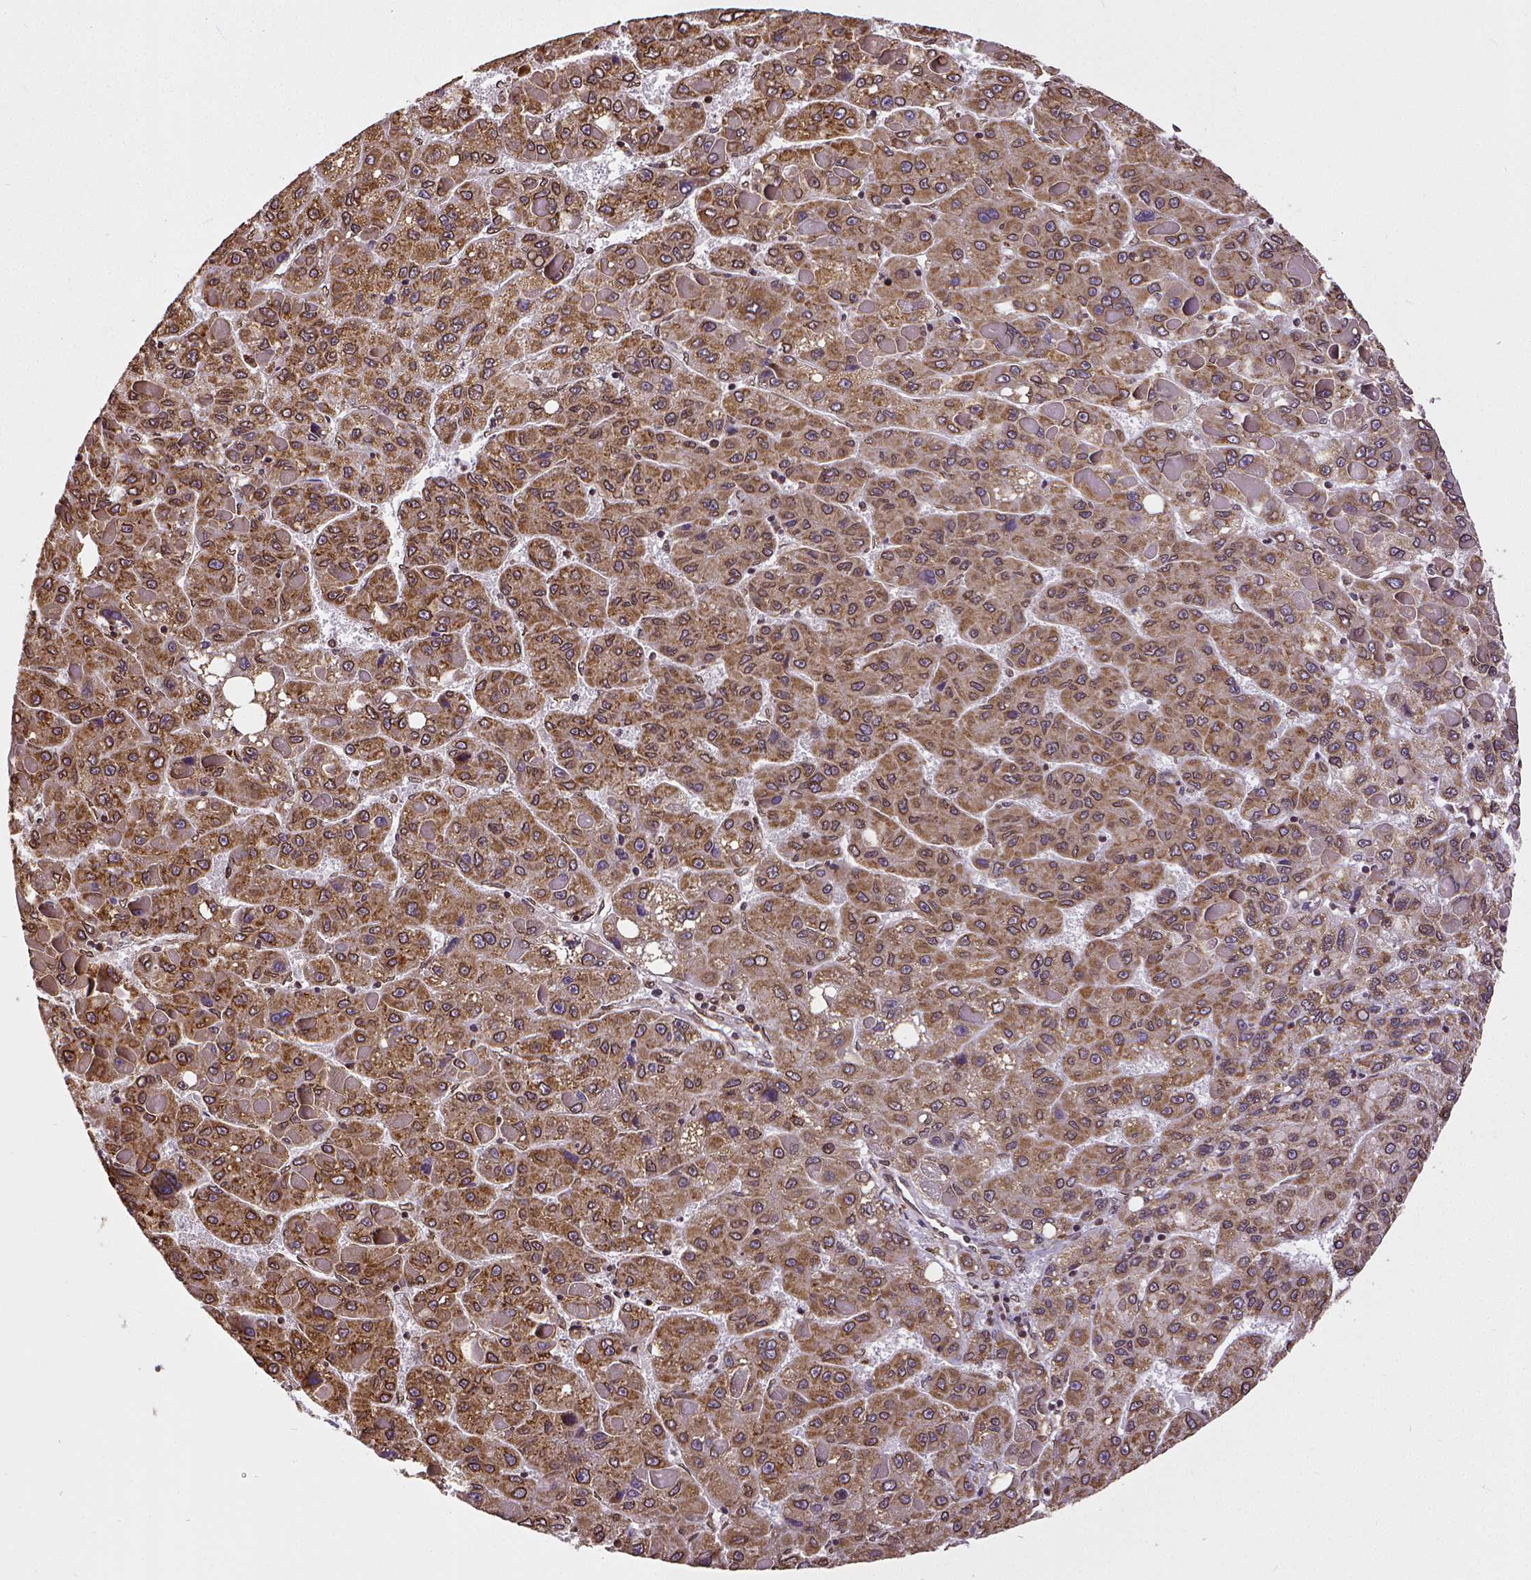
{"staining": {"intensity": "moderate", "quantity": ">75%", "location": "cytoplasmic/membranous,nuclear"}, "tissue": "liver cancer", "cell_type": "Tumor cells", "image_type": "cancer", "snomed": [{"axis": "morphology", "description": "Carcinoma, Hepatocellular, NOS"}, {"axis": "topography", "description": "Liver"}], "caption": "Tumor cells demonstrate moderate cytoplasmic/membranous and nuclear positivity in about >75% of cells in liver cancer.", "gene": "MTDH", "patient": {"sex": "female", "age": 82}}